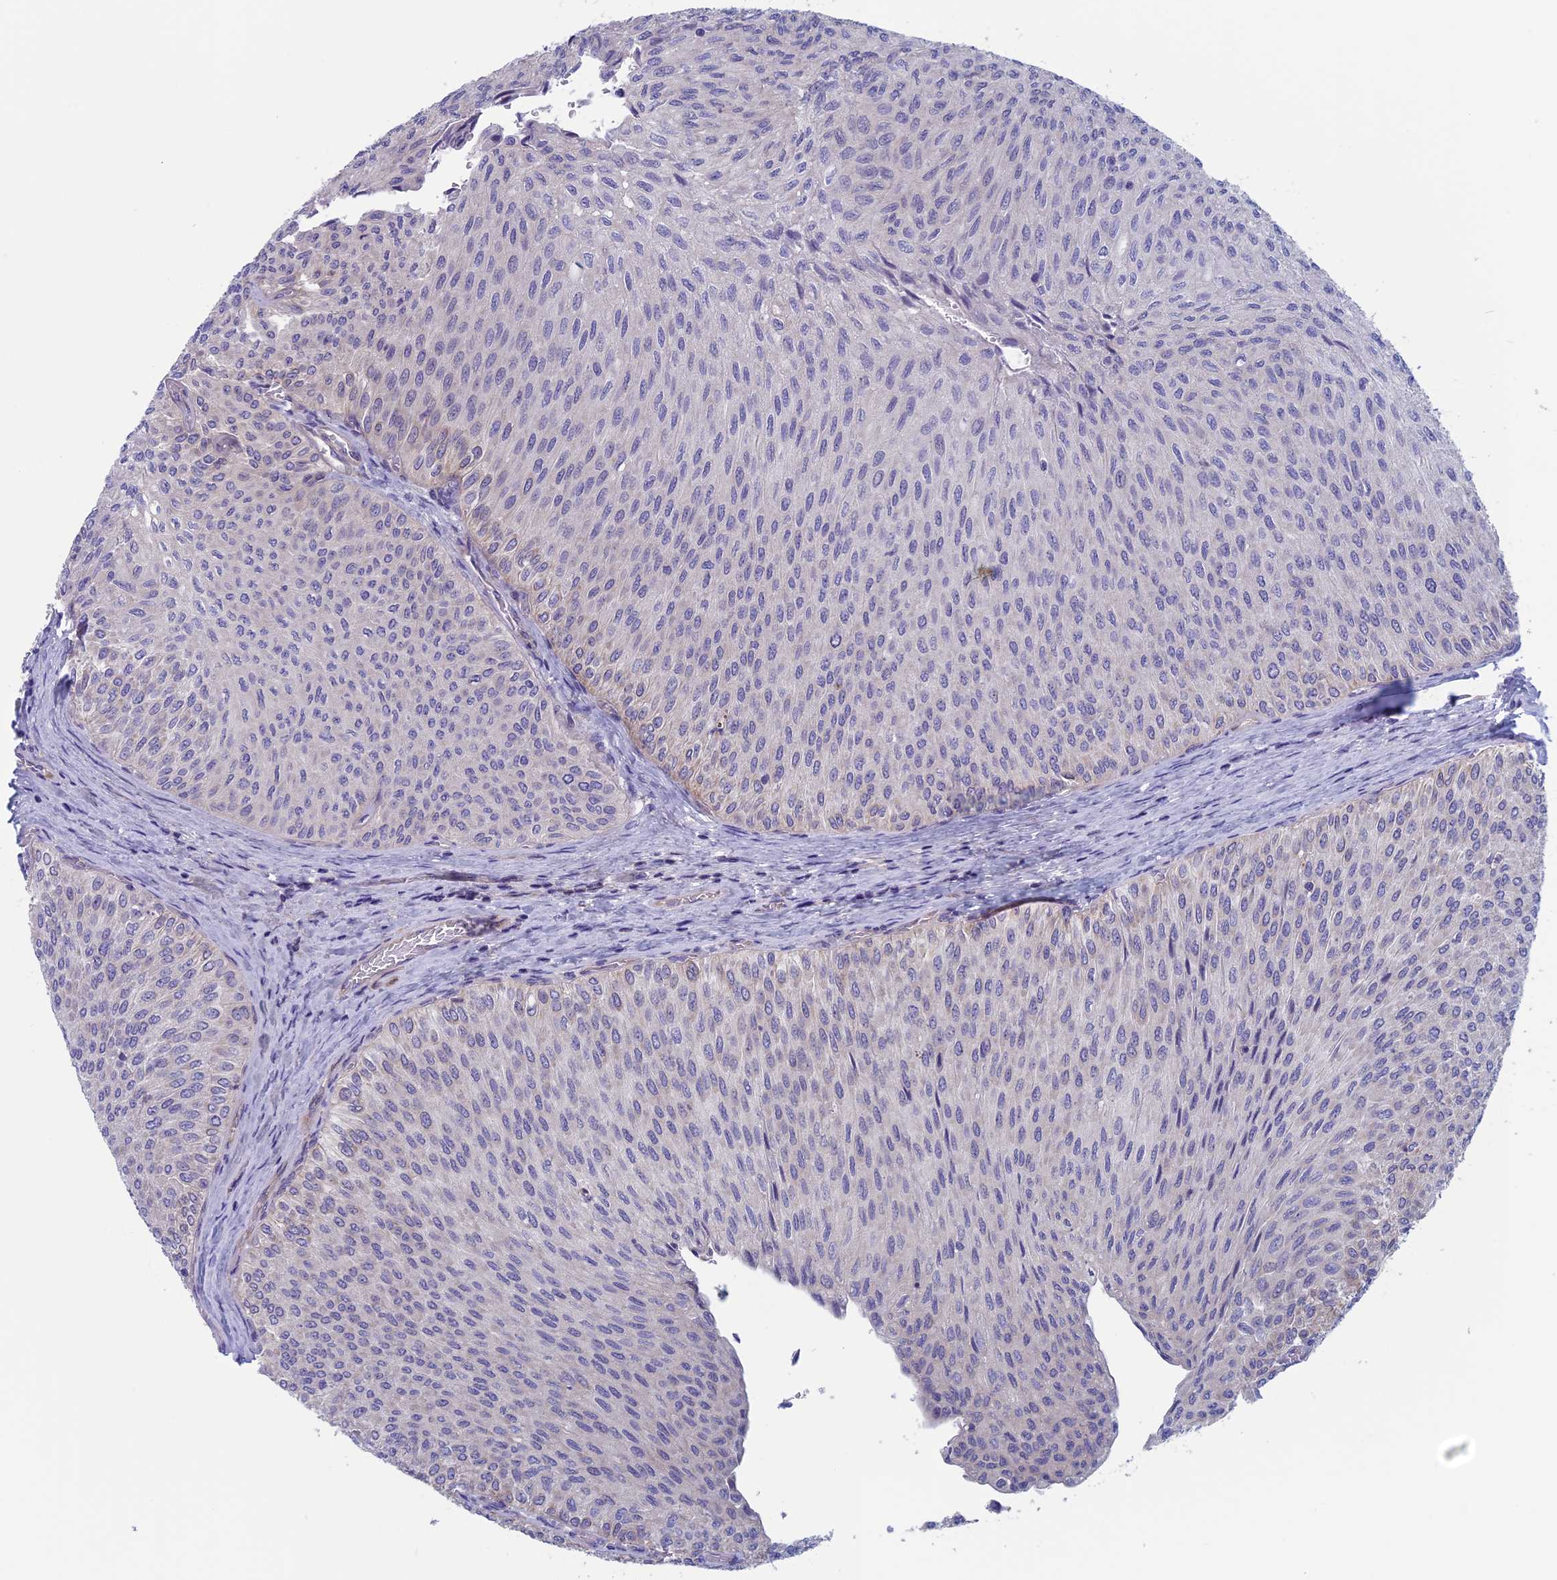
{"staining": {"intensity": "negative", "quantity": "none", "location": "none"}, "tissue": "urothelial cancer", "cell_type": "Tumor cells", "image_type": "cancer", "snomed": [{"axis": "morphology", "description": "Urothelial carcinoma, Low grade"}, {"axis": "topography", "description": "Urinary bladder"}], "caption": "DAB (3,3'-diaminobenzidine) immunohistochemical staining of urothelial cancer reveals no significant staining in tumor cells.", "gene": "CNOT6L", "patient": {"sex": "male", "age": 78}}